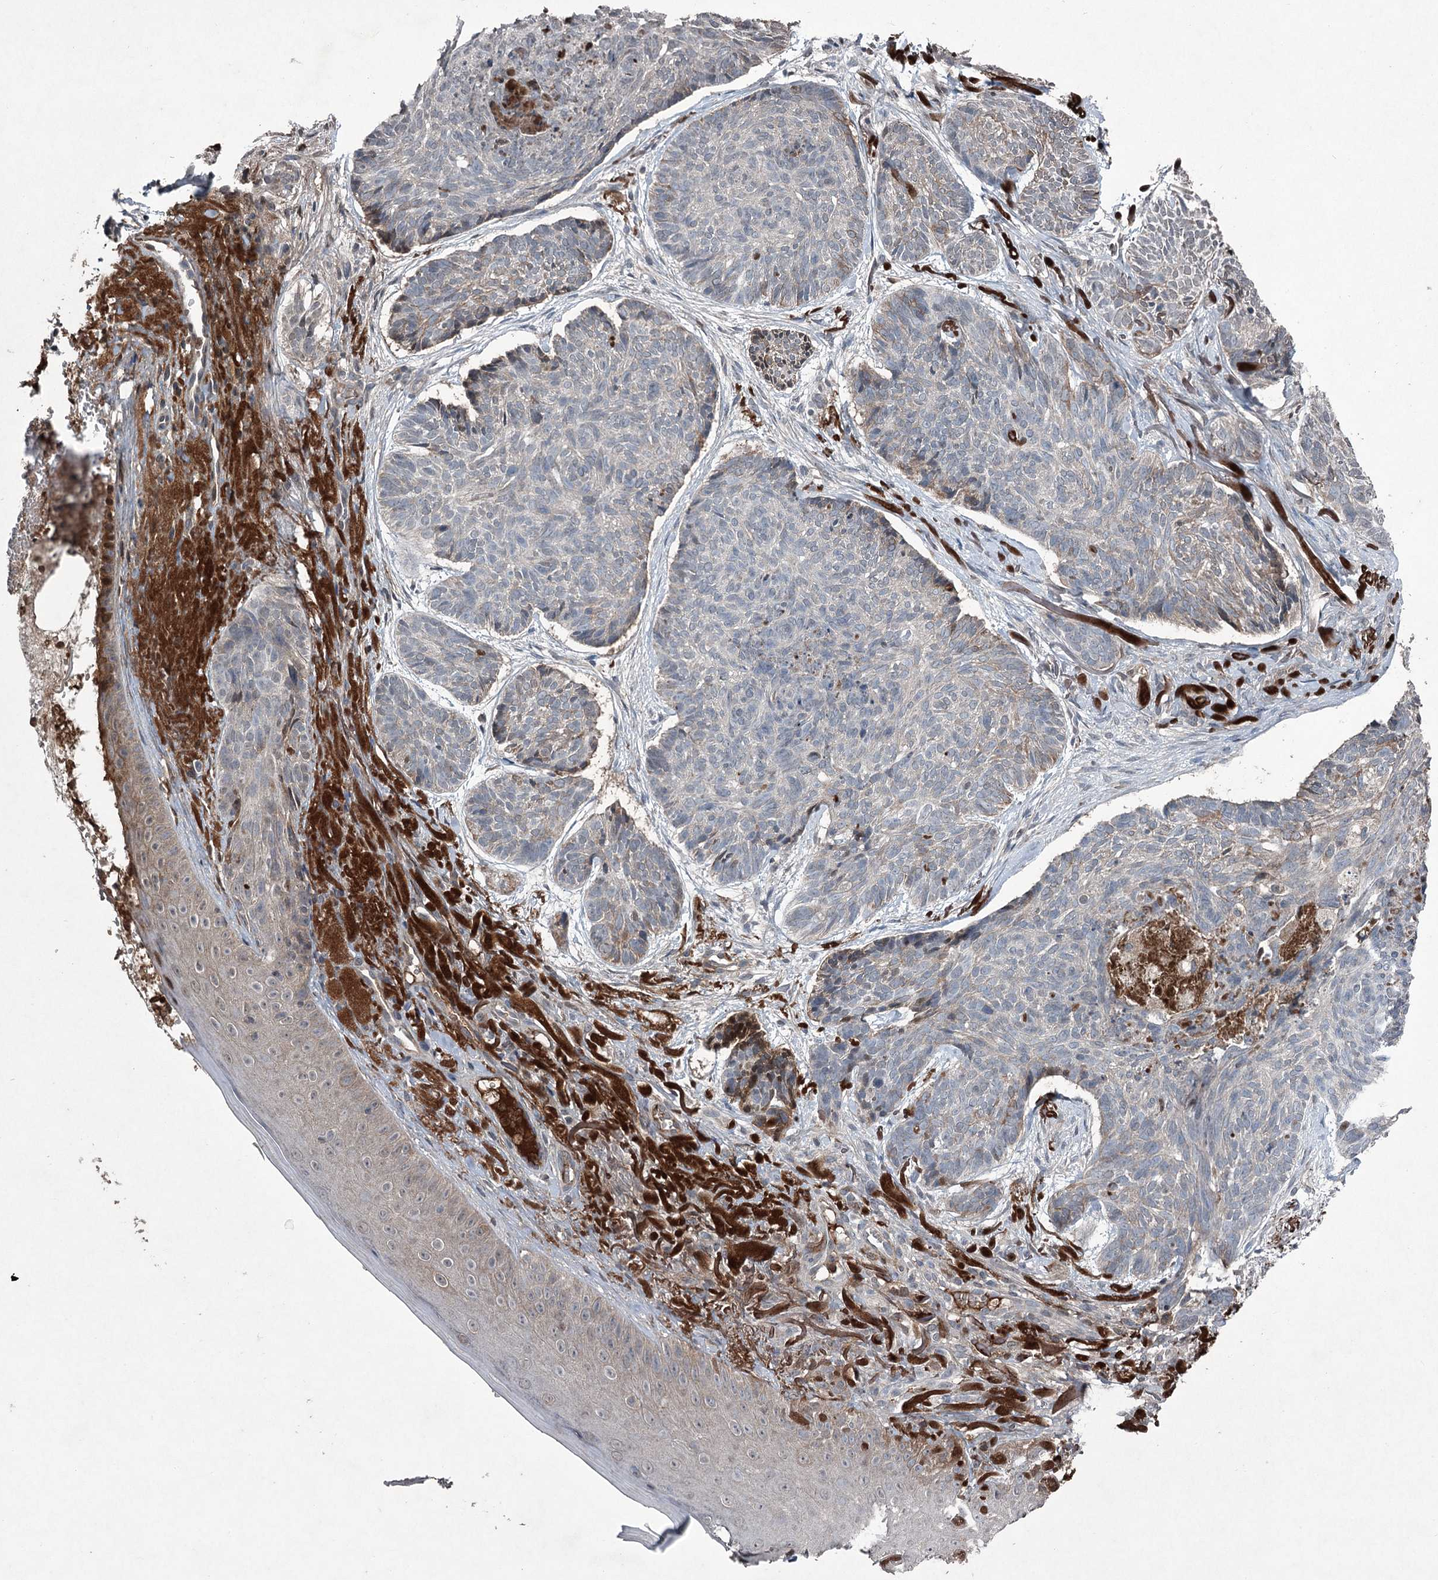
{"staining": {"intensity": "negative", "quantity": "none", "location": "none"}, "tissue": "skin cancer", "cell_type": "Tumor cells", "image_type": "cancer", "snomed": [{"axis": "morphology", "description": "Normal tissue, NOS"}, {"axis": "morphology", "description": "Basal cell carcinoma"}, {"axis": "topography", "description": "Skin"}], "caption": "Immunohistochemical staining of skin cancer (basal cell carcinoma) exhibits no significant positivity in tumor cells.", "gene": "PGLYRP2", "patient": {"sex": "male", "age": 66}}